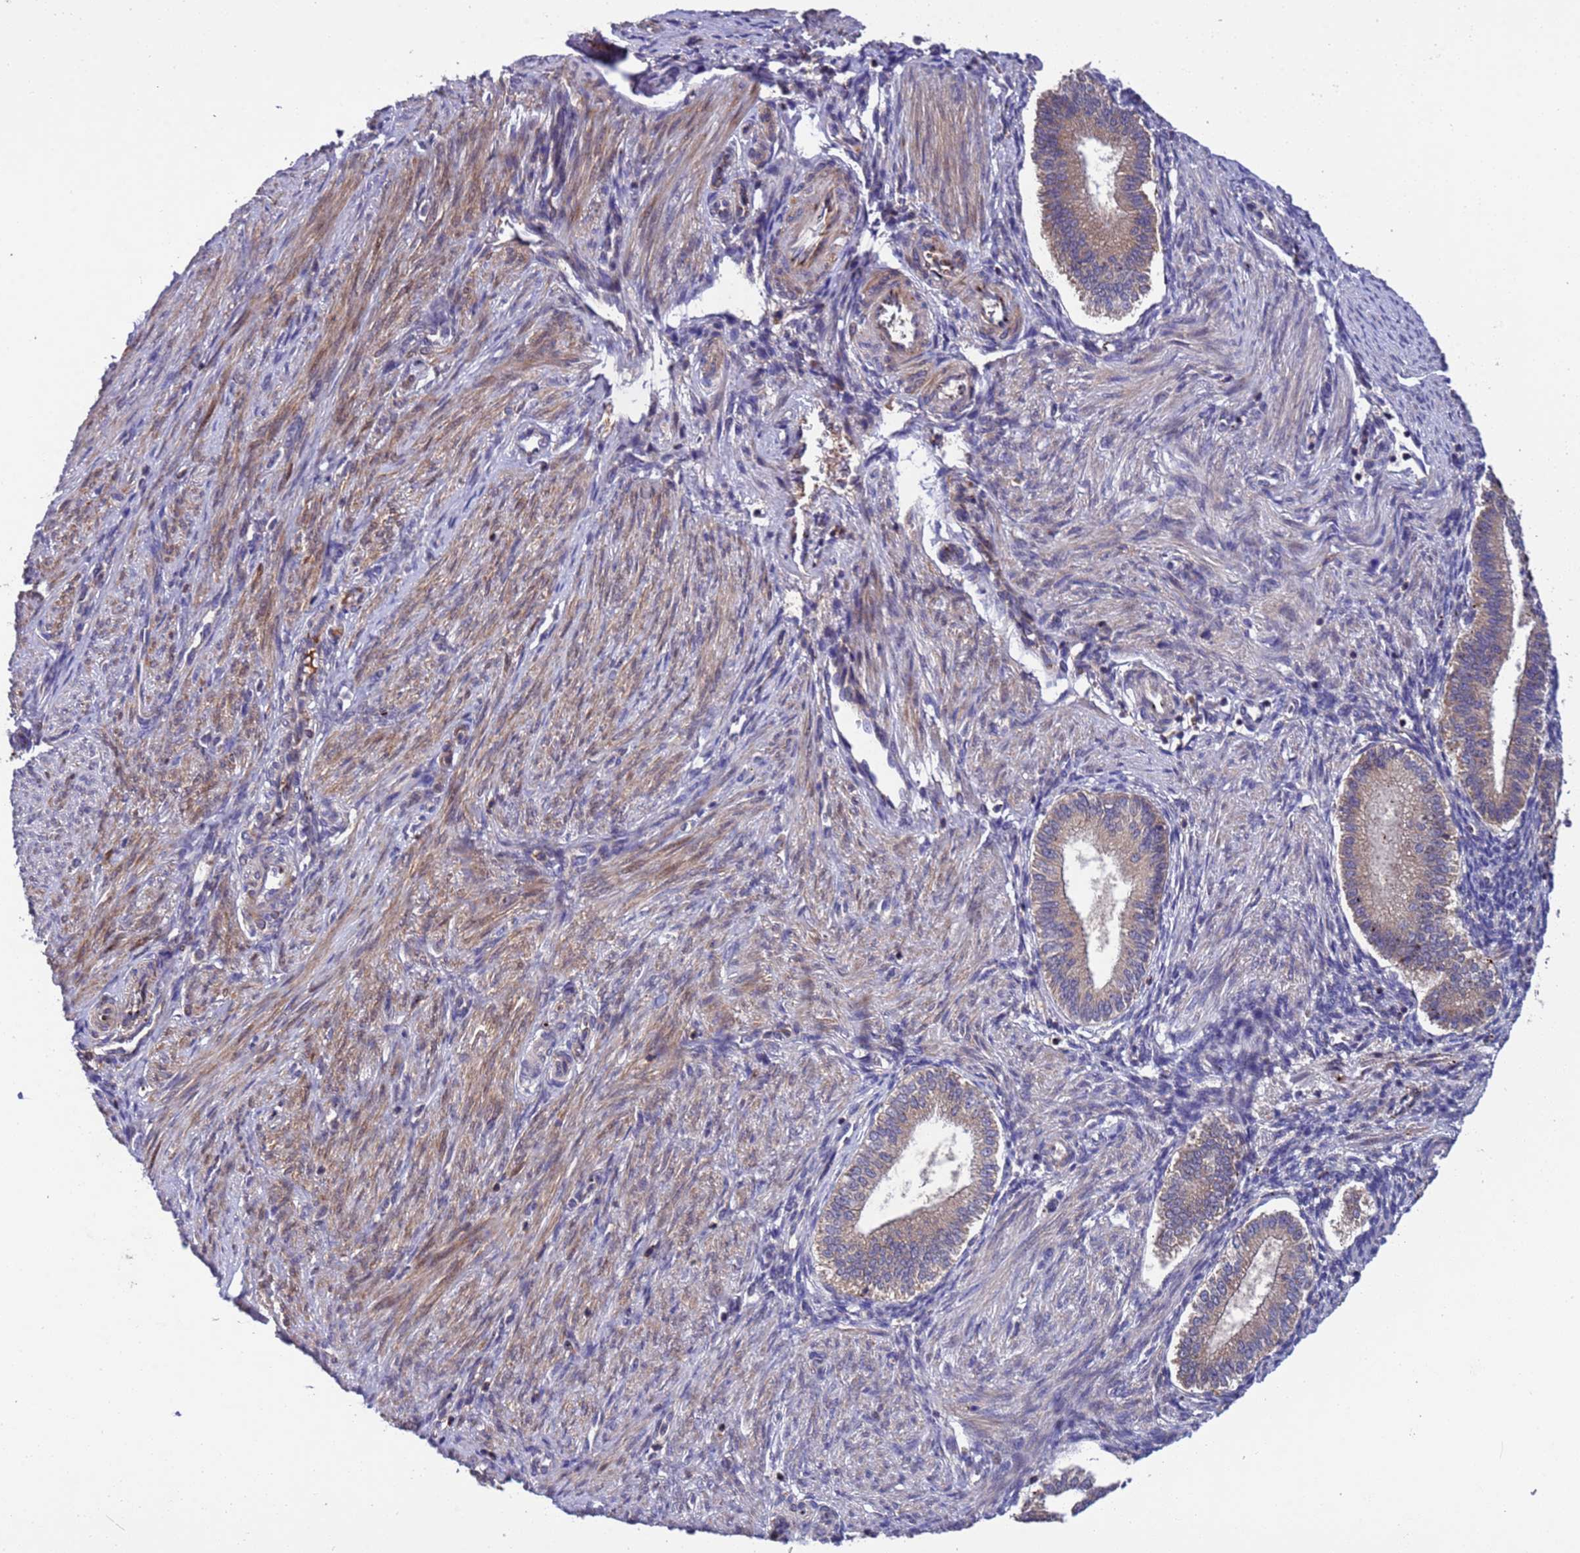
{"staining": {"intensity": "negative", "quantity": "none", "location": "none"}, "tissue": "endometrium", "cell_type": "Cells in endometrial stroma", "image_type": "normal", "snomed": [{"axis": "morphology", "description": "Normal tissue, NOS"}, {"axis": "topography", "description": "Endometrium"}], "caption": "IHC image of normal endometrium: endometrium stained with DAB (3,3'-diaminobenzidine) exhibits no significant protein staining in cells in endometrial stroma.", "gene": "PARP16", "patient": {"sex": "female", "age": 25}}